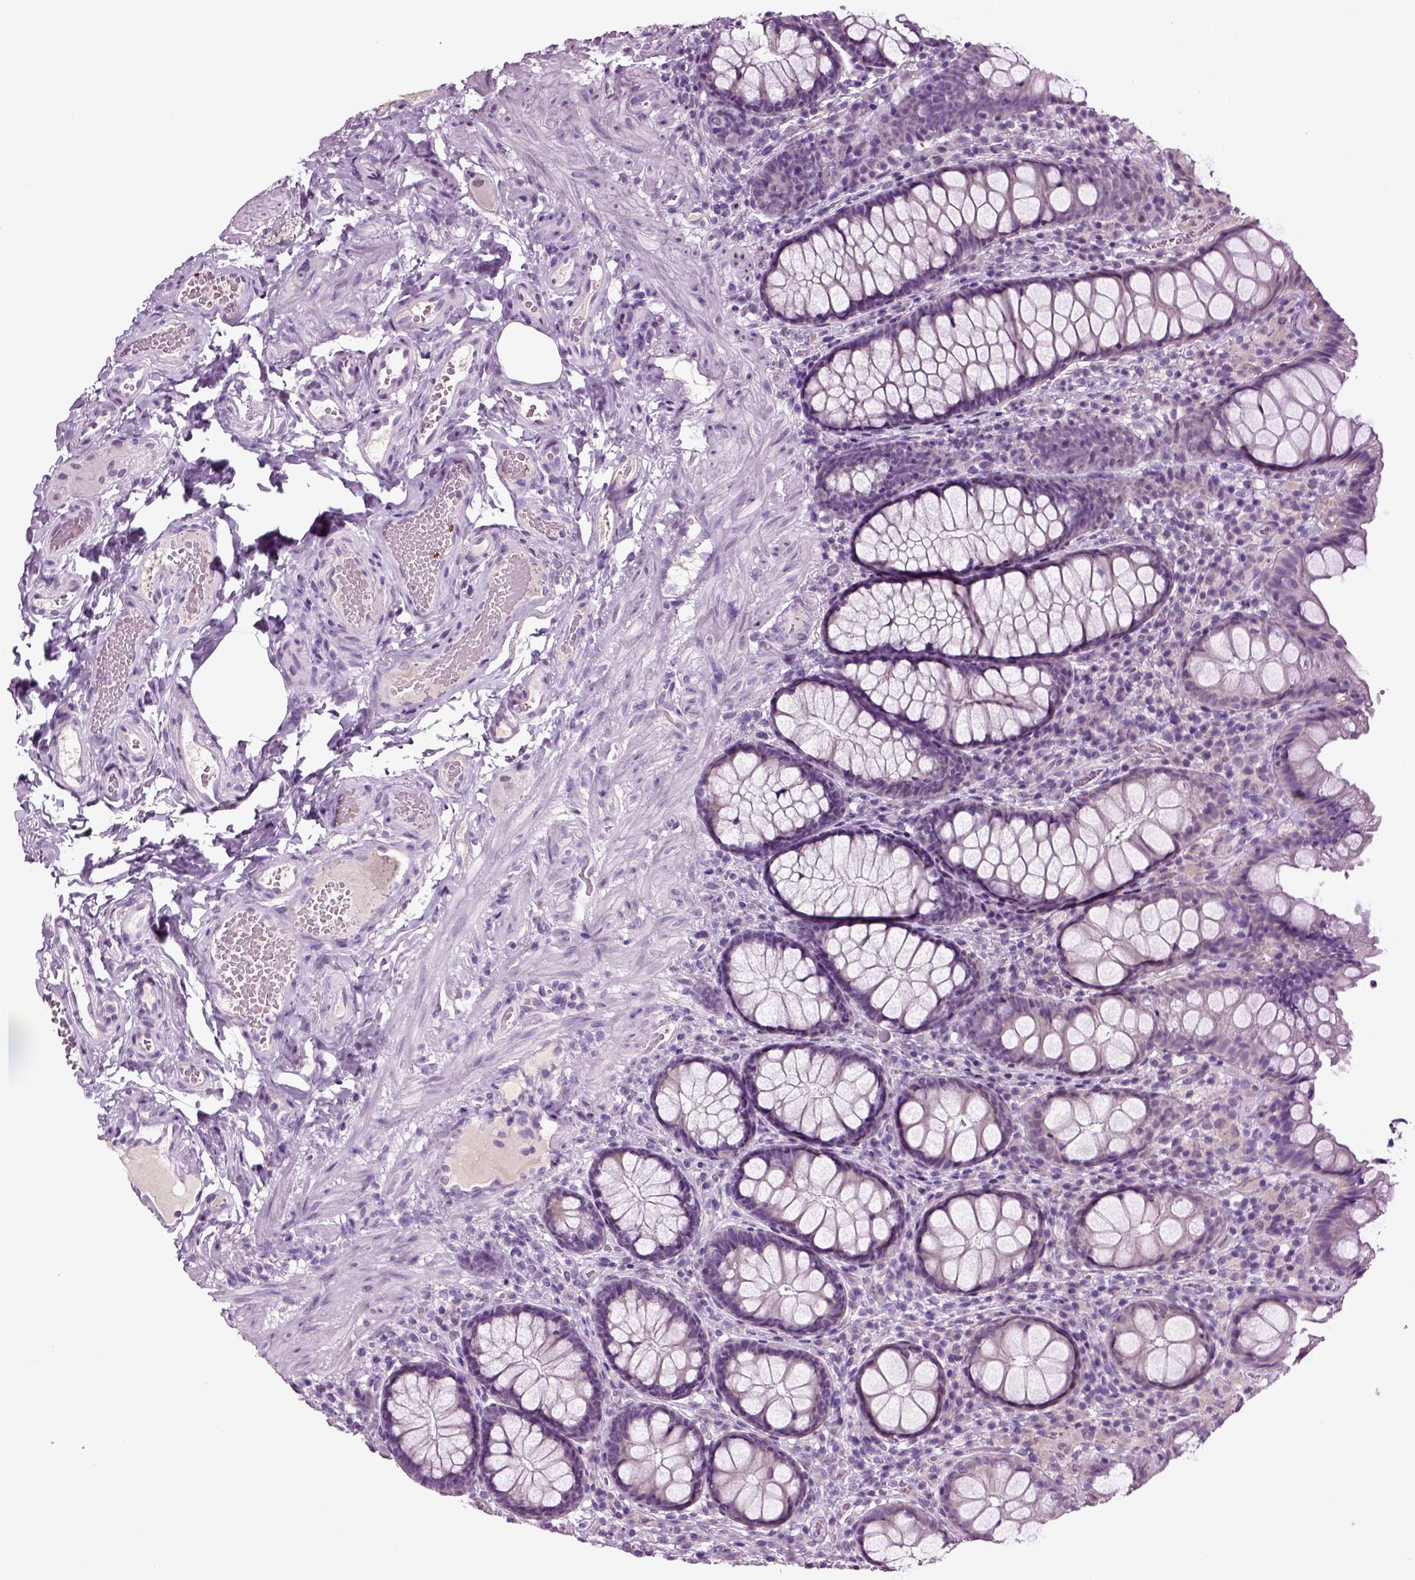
{"staining": {"intensity": "negative", "quantity": "none", "location": "none"}, "tissue": "colon", "cell_type": "Endothelial cells", "image_type": "normal", "snomed": [{"axis": "morphology", "description": "Normal tissue, NOS"}, {"axis": "topography", "description": "Colon"}], "caption": "Photomicrograph shows no protein expression in endothelial cells of normal colon.", "gene": "SPATA17", "patient": {"sex": "female", "age": 86}}